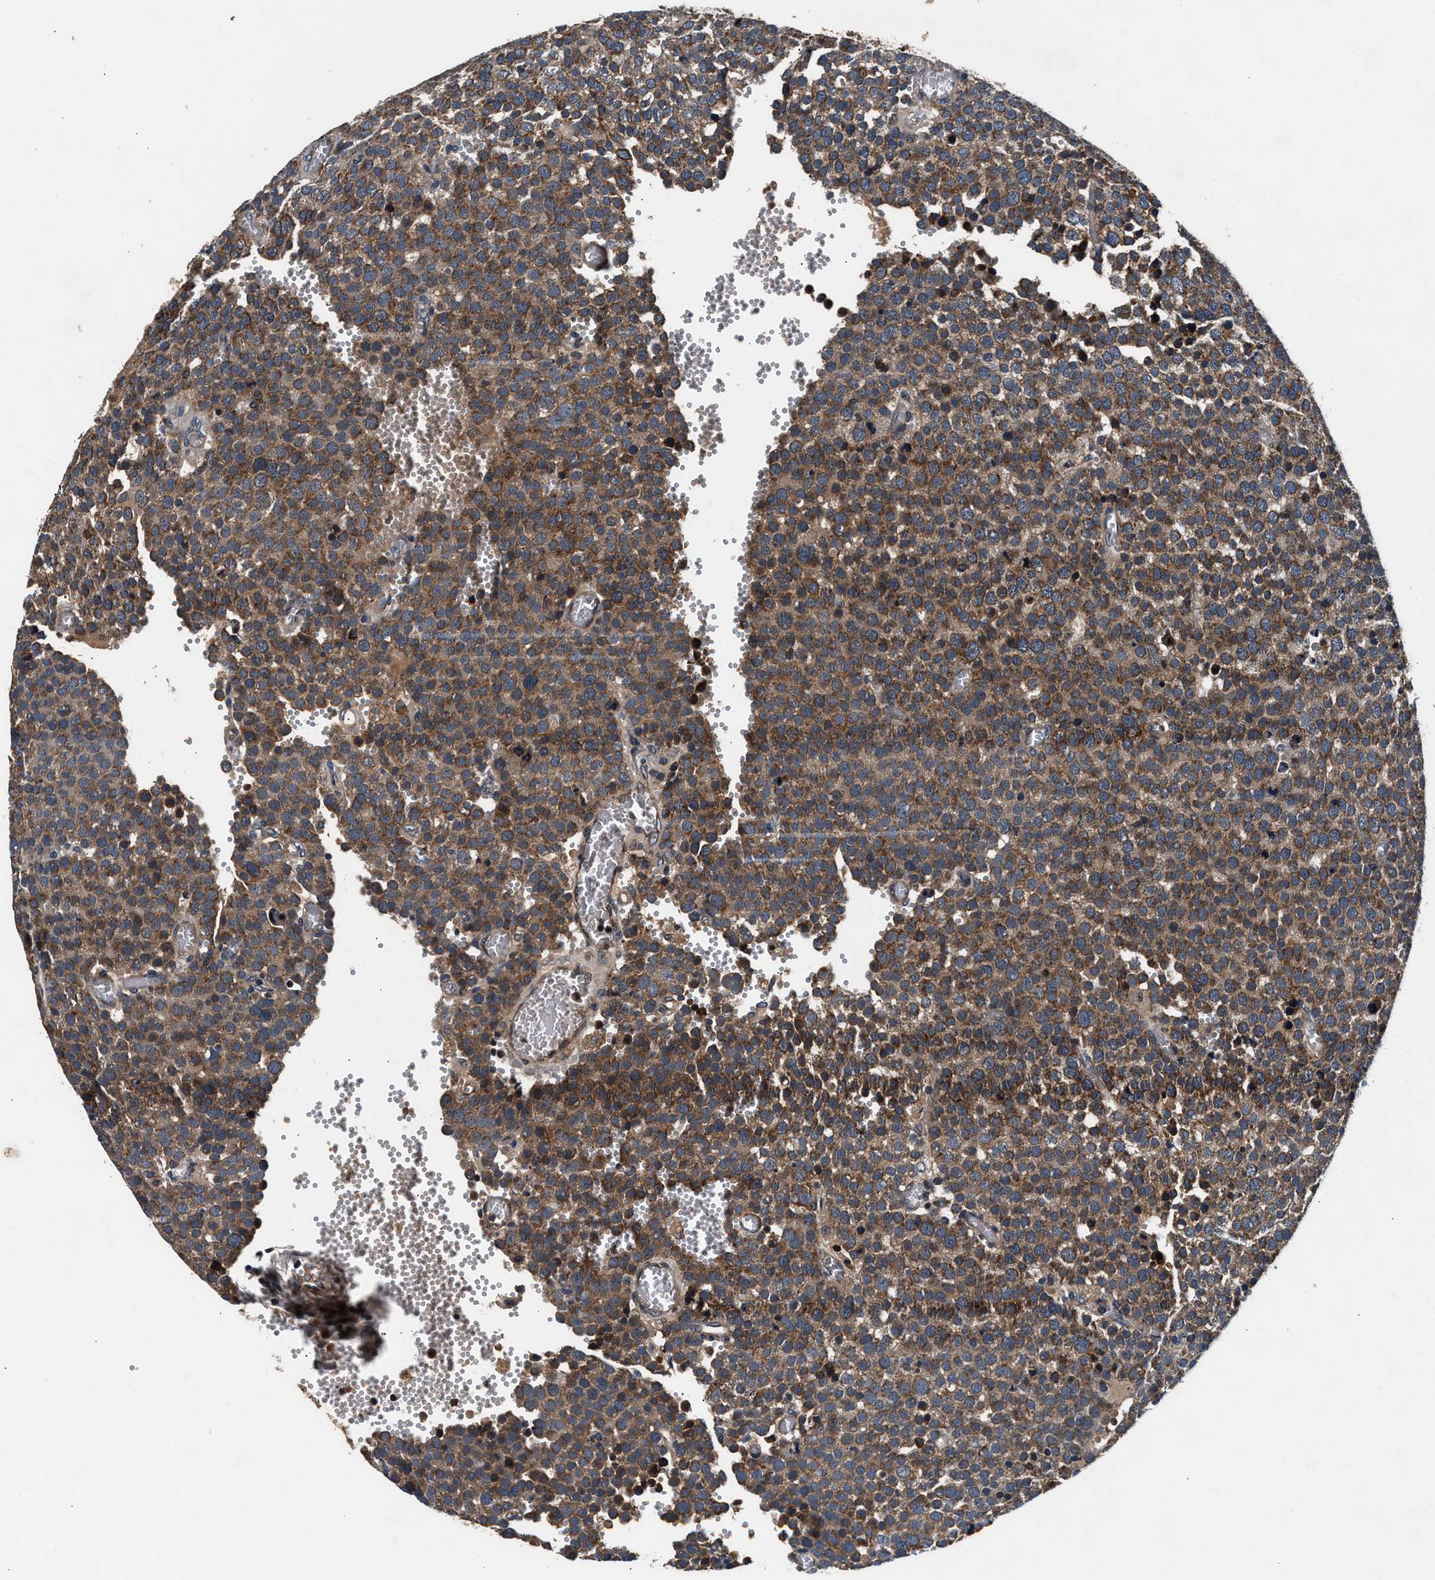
{"staining": {"intensity": "moderate", "quantity": ">75%", "location": "cytoplasmic/membranous"}, "tissue": "testis cancer", "cell_type": "Tumor cells", "image_type": "cancer", "snomed": [{"axis": "morphology", "description": "Normal tissue, NOS"}, {"axis": "morphology", "description": "Seminoma, NOS"}, {"axis": "topography", "description": "Testis"}], "caption": "This histopathology image exhibits immunohistochemistry (IHC) staining of seminoma (testis), with medium moderate cytoplasmic/membranous expression in about >75% of tumor cells.", "gene": "IMMT", "patient": {"sex": "male", "age": 71}}